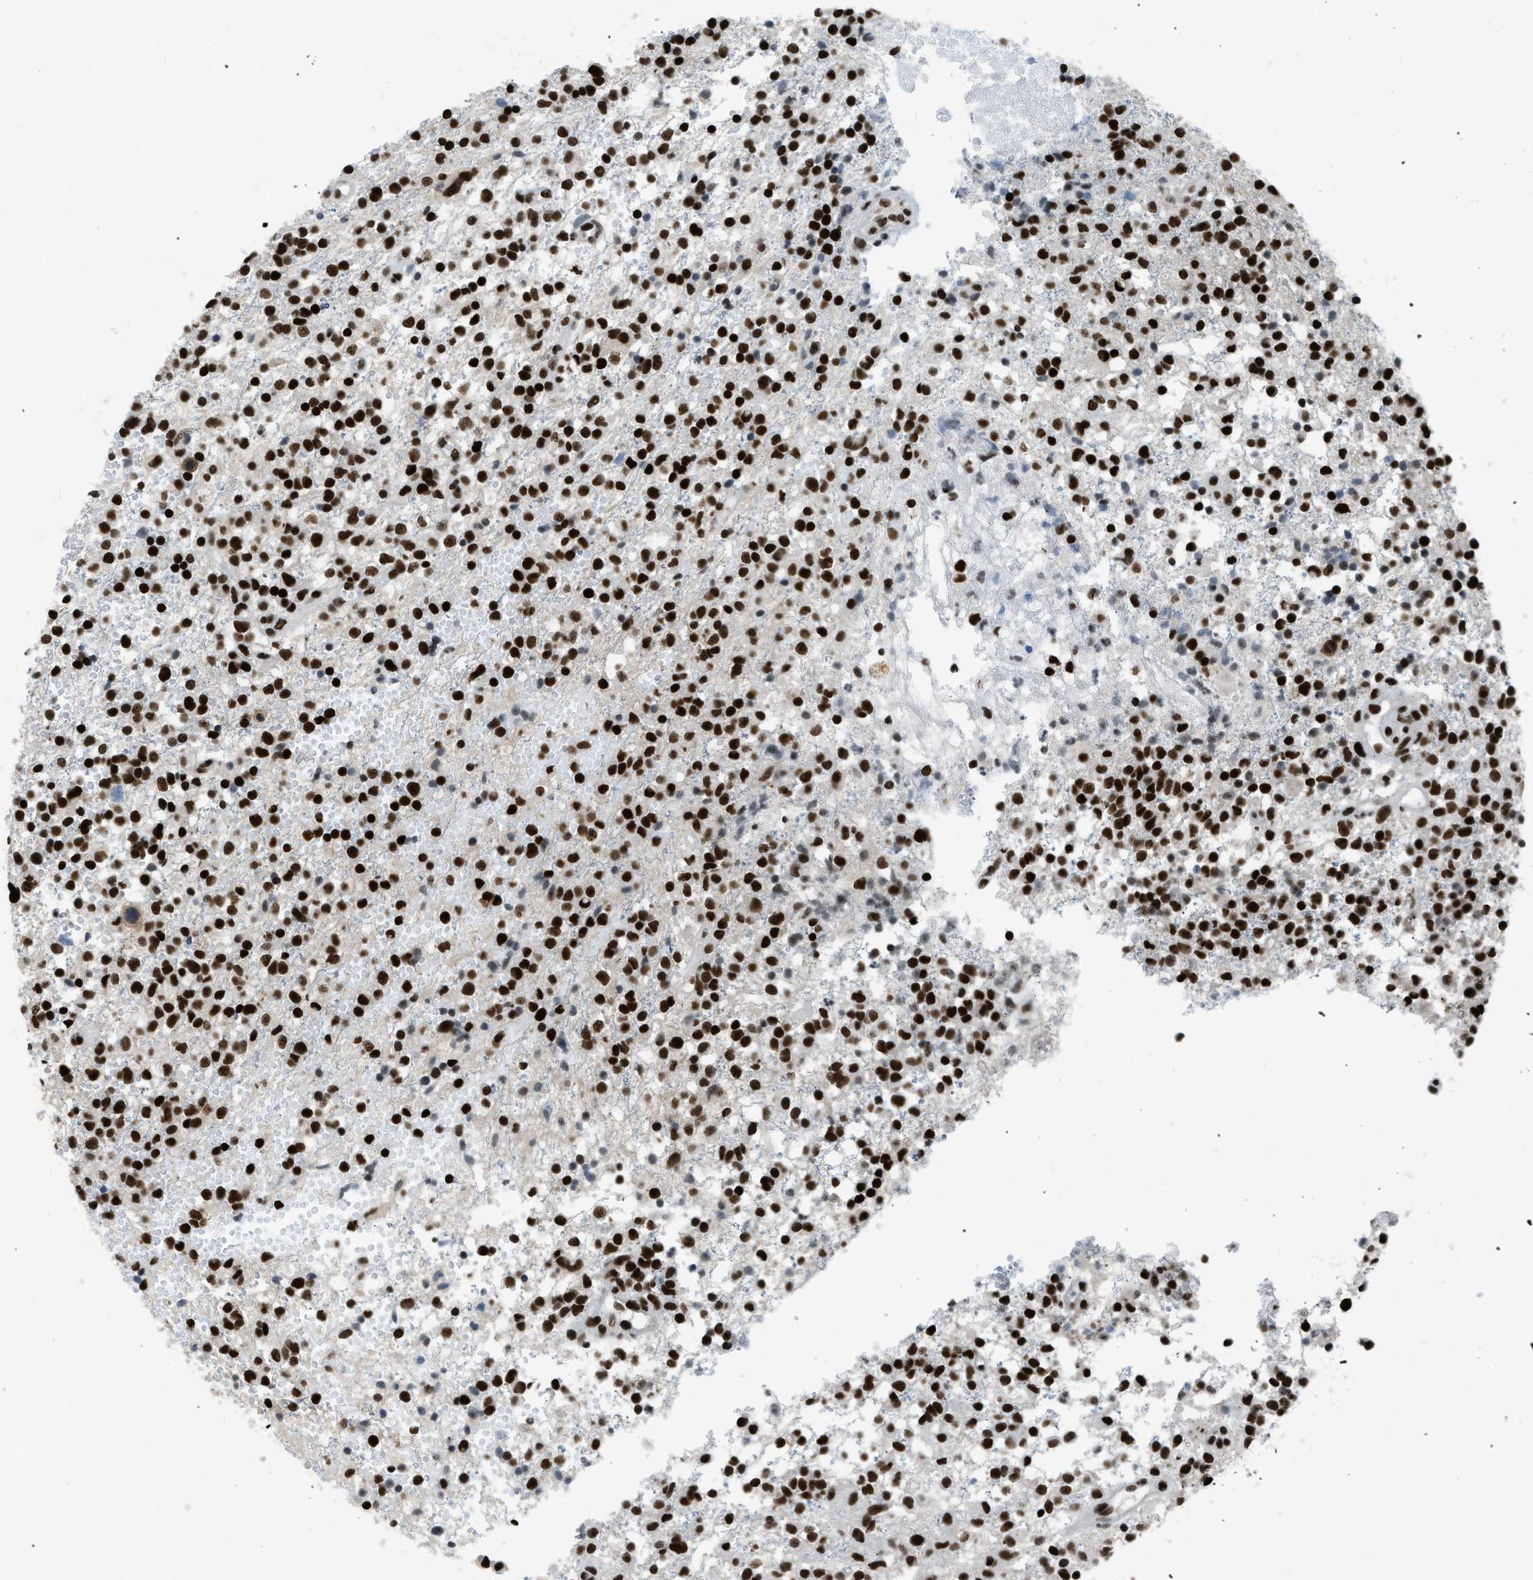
{"staining": {"intensity": "strong", "quantity": ">75%", "location": "nuclear"}, "tissue": "glioma", "cell_type": "Tumor cells", "image_type": "cancer", "snomed": [{"axis": "morphology", "description": "Glioma, malignant, High grade"}, {"axis": "topography", "description": "Brain"}], "caption": "Malignant glioma (high-grade) was stained to show a protein in brown. There is high levels of strong nuclear staining in about >75% of tumor cells.", "gene": "SCAF4", "patient": {"sex": "female", "age": 59}}